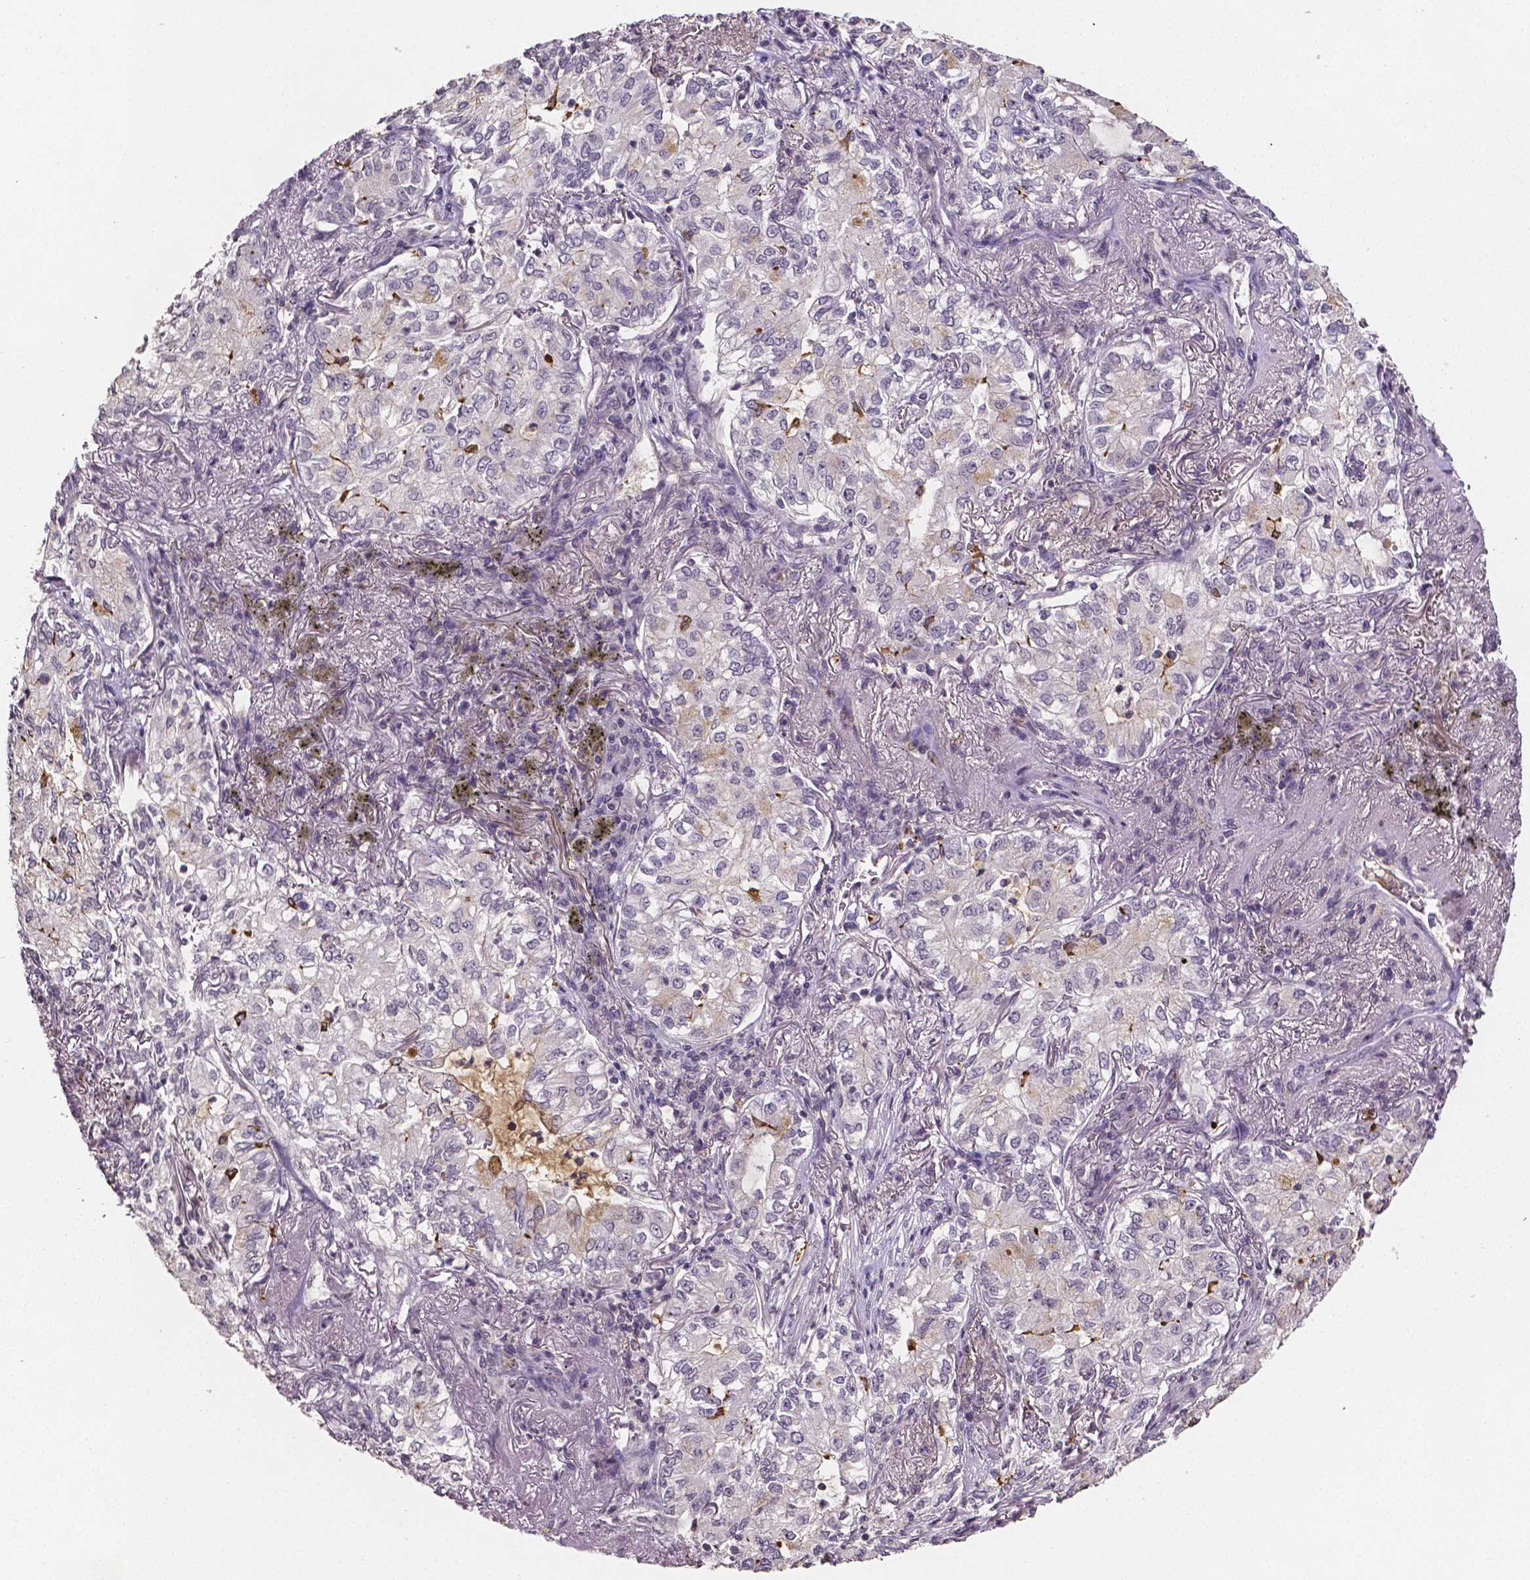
{"staining": {"intensity": "weak", "quantity": "<25%", "location": "cytoplasmic/membranous"}, "tissue": "lung cancer", "cell_type": "Tumor cells", "image_type": "cancer", "snomed": [{"axis": "morphology", "description": "Adenocarcinoma, NOS"}, {"axis": "topography", "description": "Lung"}], "caption": "This is a image of immunohistochemistry (IHC) staining of lung cancer (adenocarcinoma), which shows no expression in tumor cells.", "gene": "NRGN", "patient": {"sex": "female", "age": 73}}